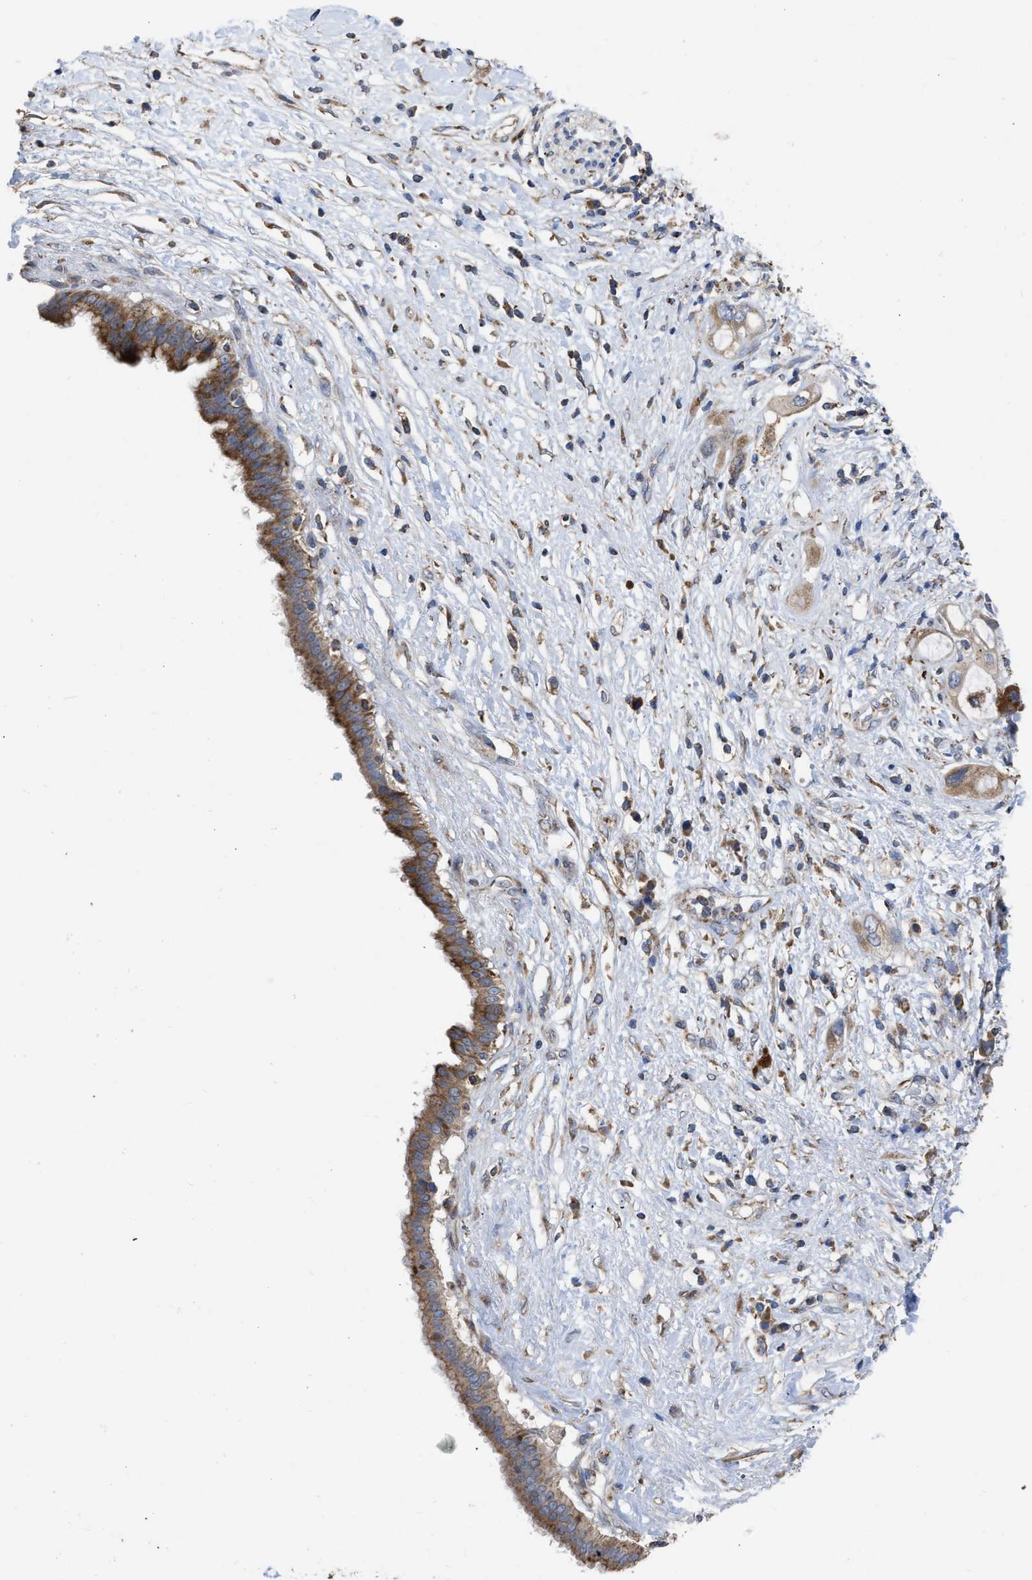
{"staining": {"intensity": "moderate", "quantity": ">75%", "location": "cytoplasmic/membranous"}, "tissue": "pancreatic cancer", "cell_type": "Tumor cells", "image_type": "cancer", "snomed": [{"axis": "morphology", "description": "Adenocarcinoma, NOS"}, {"axis": "topography", "description": "Pancreas"}], "caption": "A brown stain highlights moderate cytoplasmic/membranous positivity of a protein in human adenocarcinoma (pancreatic) tumor cells.", "gene": "AK2", "patient": {"sex": "female", "age": 56}}